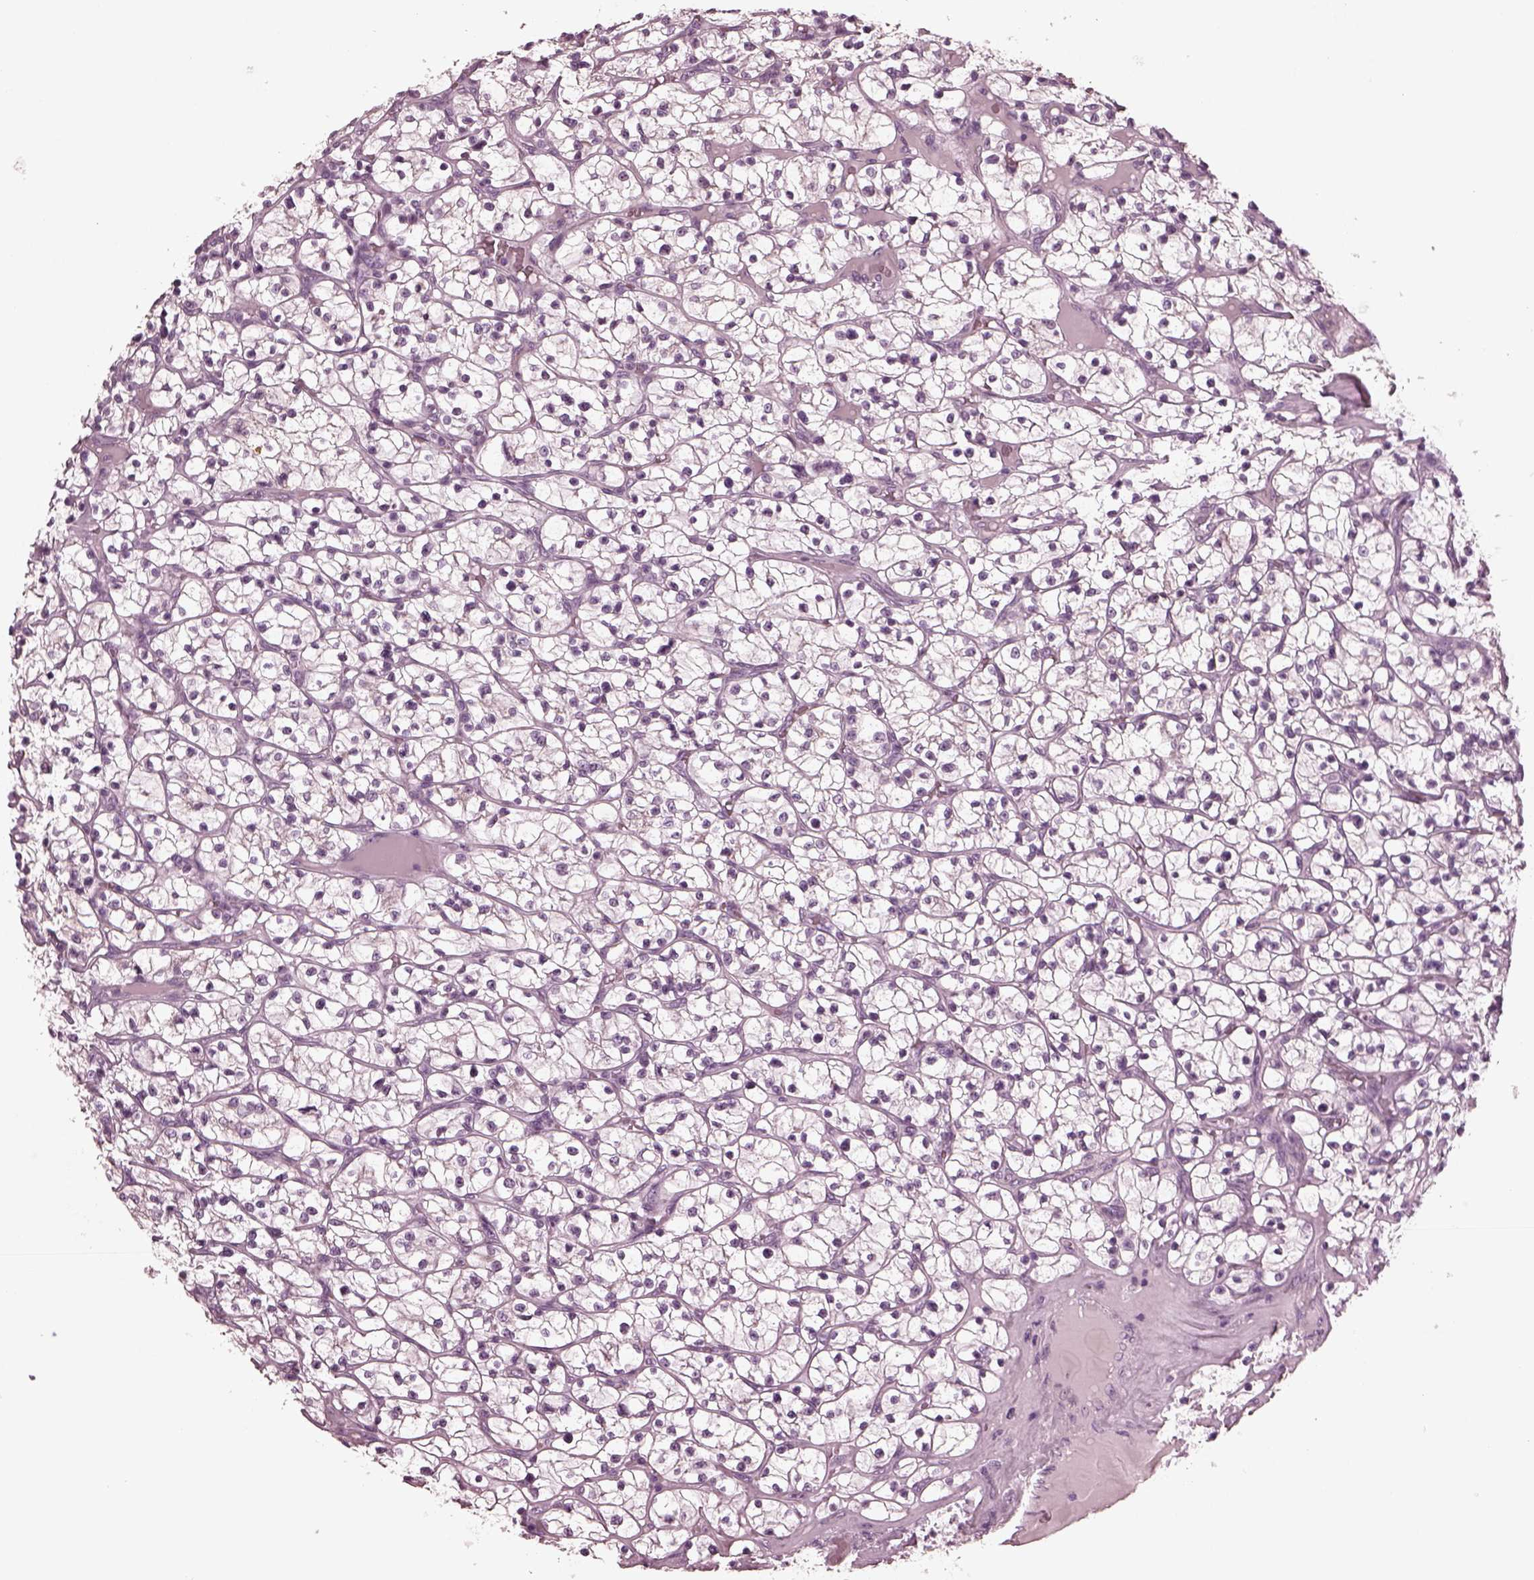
{"staining": {"intensity": "negative", "quantity": "none", "location": "none"}, "tissue": "renal cancer", "cell_type": "Tumor cells", "image_type": "cancer", "snomed": [{"axis": "morphology", "description": "Adenocarcinoma, NOS"}, {"axis": "topography", "description": "Kidney"}], "caption": "Immunohistochemistry photomicrograph of human renal adenocarcinoma stained for a protein (brown), which demonstrates no staining in tumor cells.", "gene": "MIB2", "patient": {"sex": "female", "age": 64}}